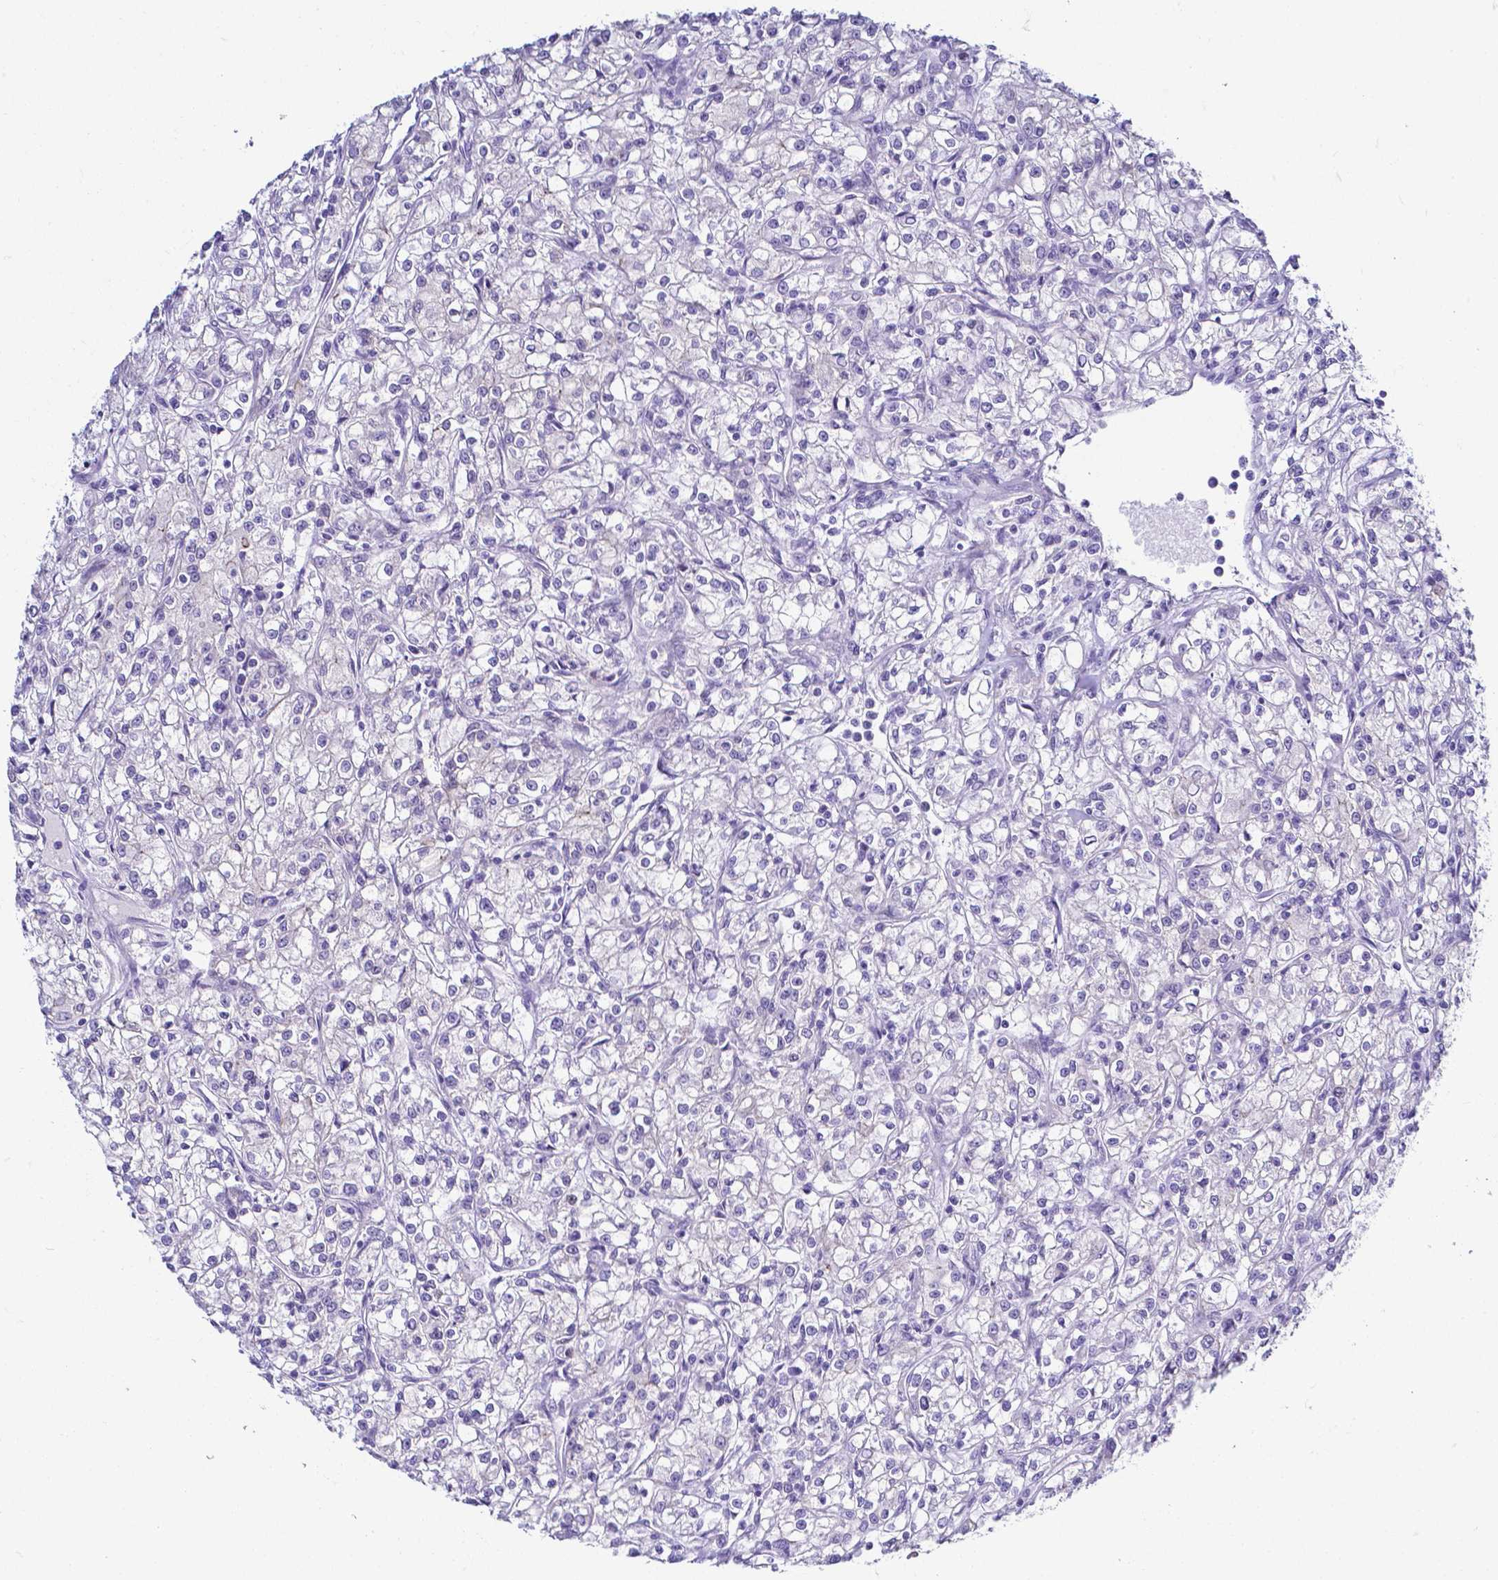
{"staining": {"intensity": "negative", "quantity": "none", "location": "none"}, "tissue": "renal cancer", "cell_type": "Tumor cells", "image_type": "cancer", "snomed": [{"axis": "morphology", "description": "Adenocarcinoma, NOS"}, {"axis": "topography", "description": "Kidney"}], "caption": "There is no significant staining in tumor cells of renal adenocarcinoma. (Brightfield microscopy of DAB immunohistochemistry at high magnification).", "gene": "FAM83G", "patient": {"sex": "female", "age": 59}}